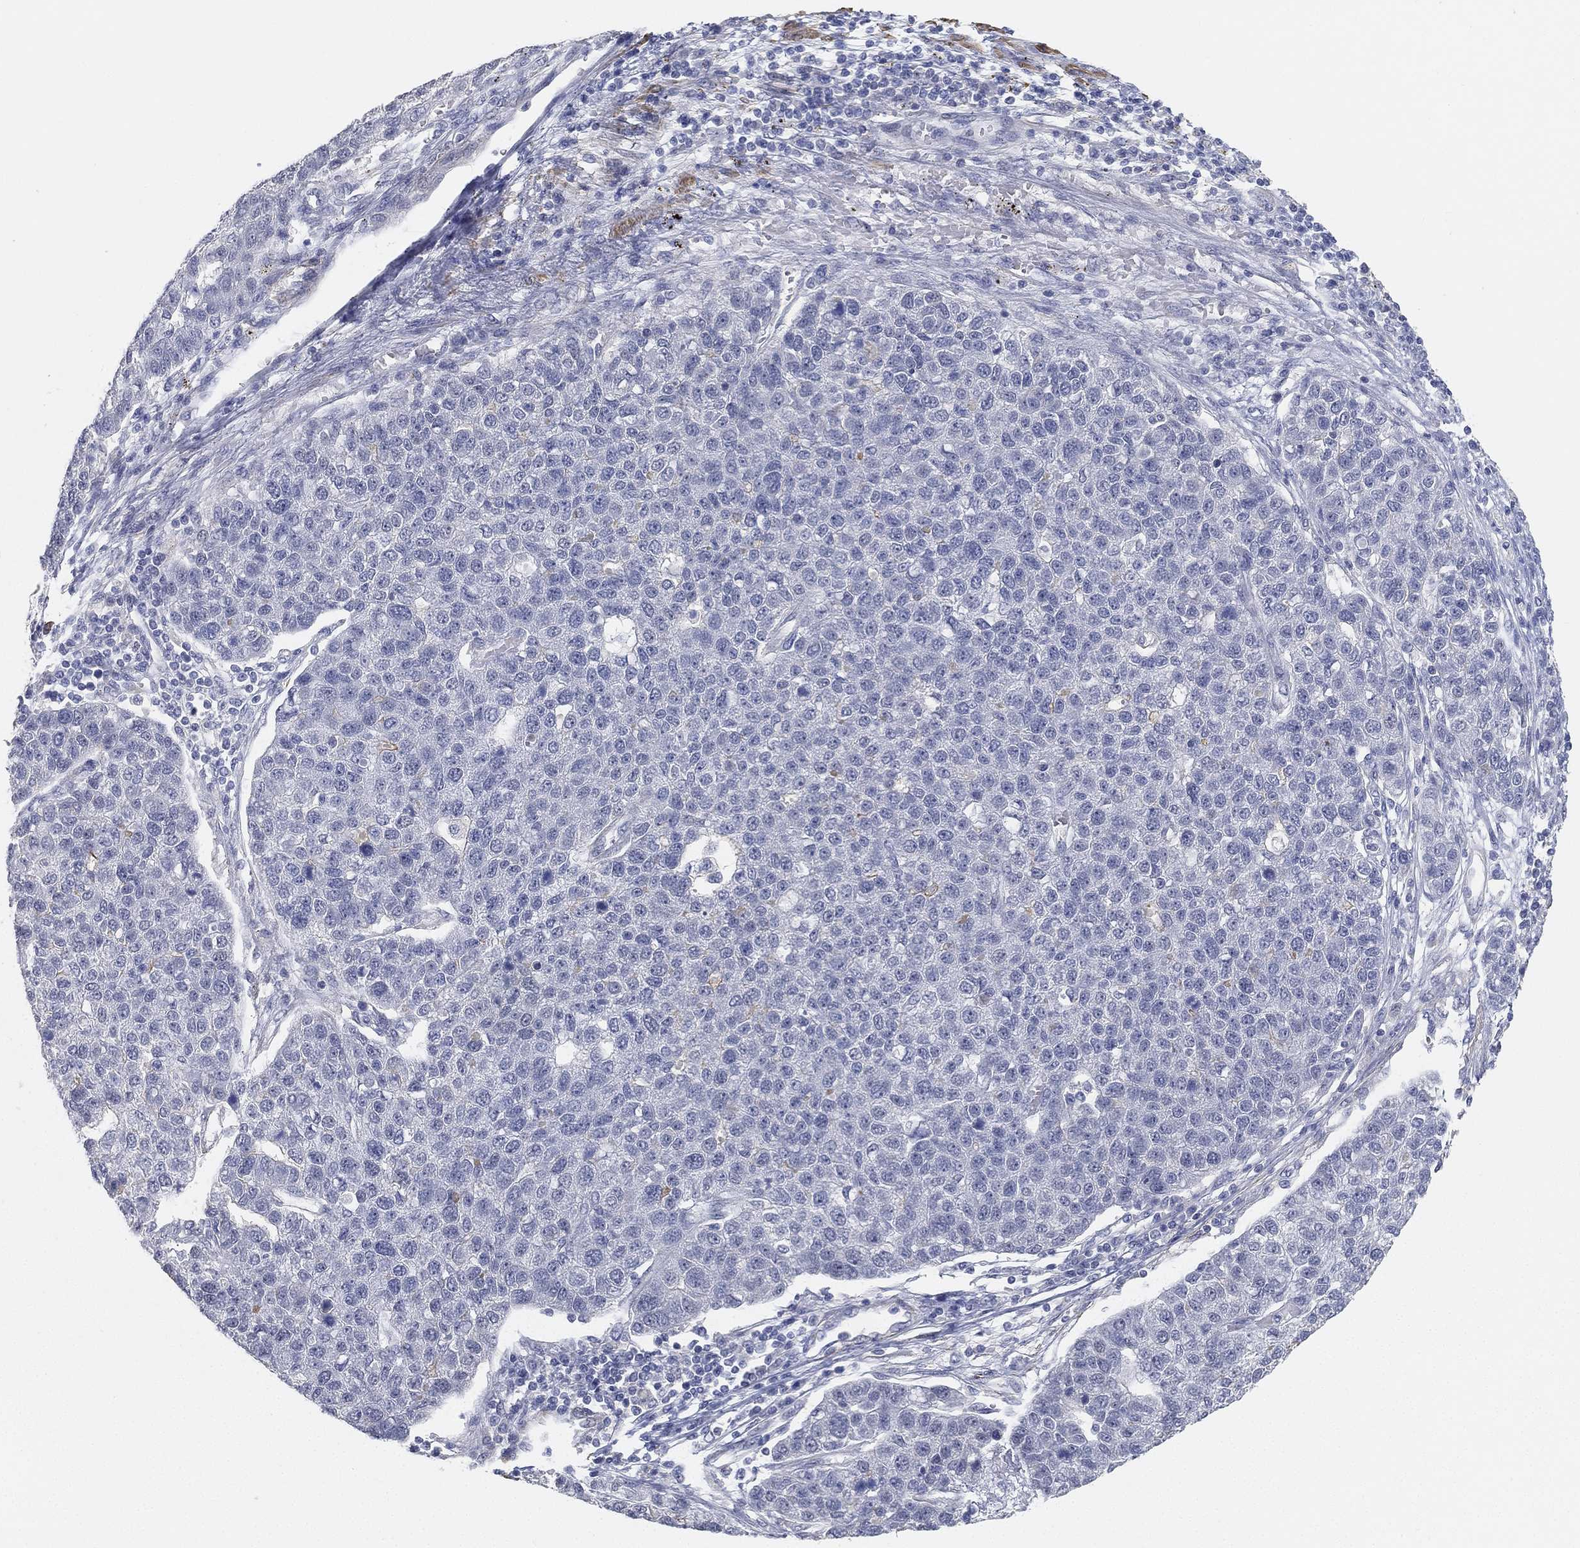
{"staining": {"intensity": "negative", "quantity": "none", "location": "none"}, "tissue": "pancreatic cancer", "cell_type": "Tumor cells", "image_type": "cancer", "snomed": [{"axis": "morphology", "description": "Adenocarcinoma, NOS"}, {"axis": "topography", "description": "Pancreas"}], "caption": "Photomicrograph shows no protein positivity in tumor cells of pancreatic cancer tissue.", "gene": "GPR61", "patient": {"sex": "female", "age": 61}}